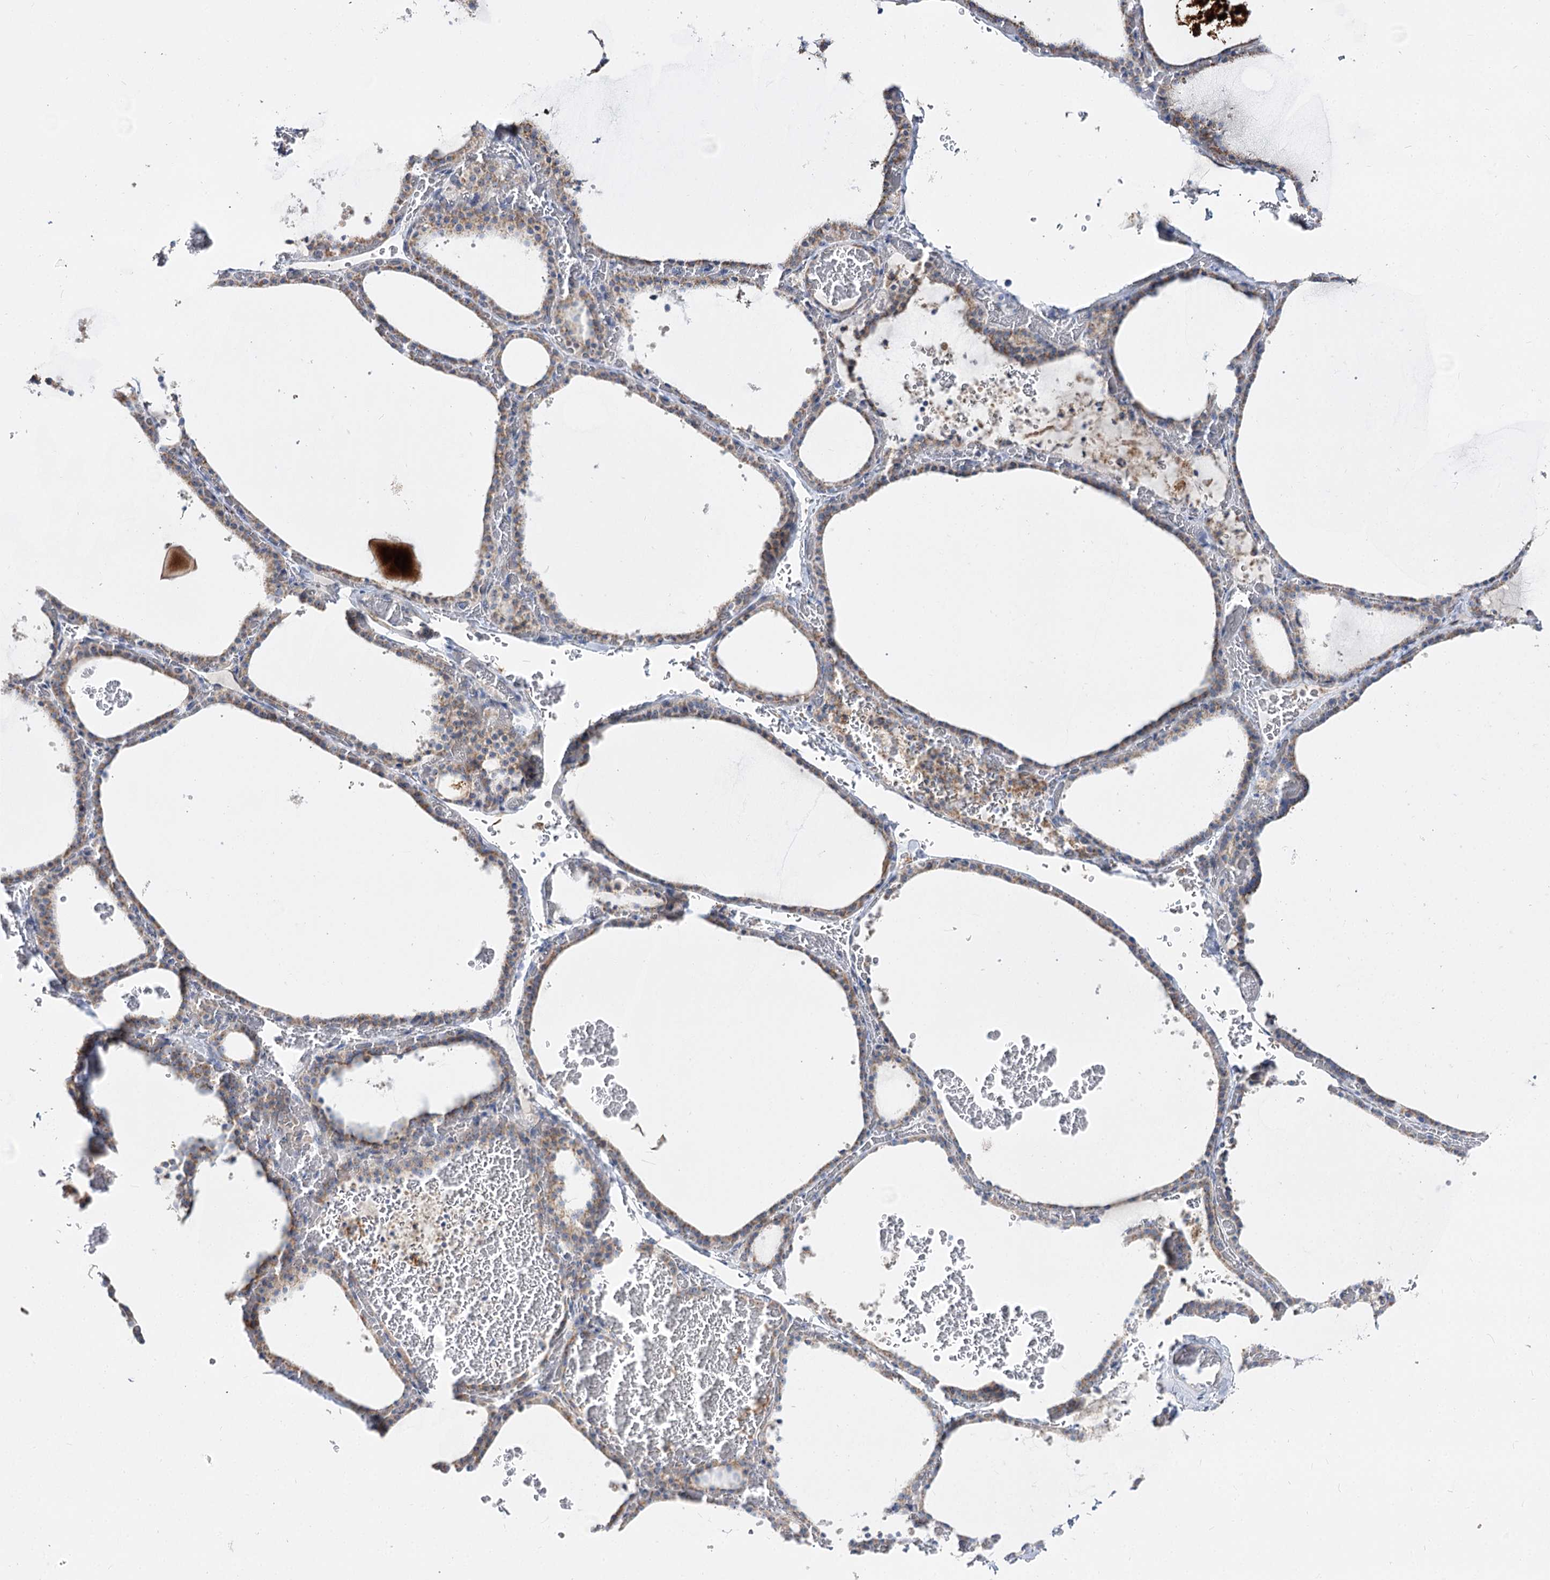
{"staining": {"intensity": "moderate", "quantity": ">75%", "location": "cytoplasmic/membranous"}, "tissue": "thyroid gland", "cell_type": "Glandular cells", "image_type": "normal", "snomed": [{"axis": "morphology", "description": "Normal tissue, NOS"}, {"axis": "topography", "description": "Thyroid gland"}], "caption": "The histopathology image exhibits staining of unremarkable thyroid gland, revealing moderate cytoplasmic/membranous protein staining (brown color) within glandular cells. The protein is shown in brown color, while the nuclei are stained blue.", "gene": "SUOX", "patient": {"sex": "female", "age": 39}}